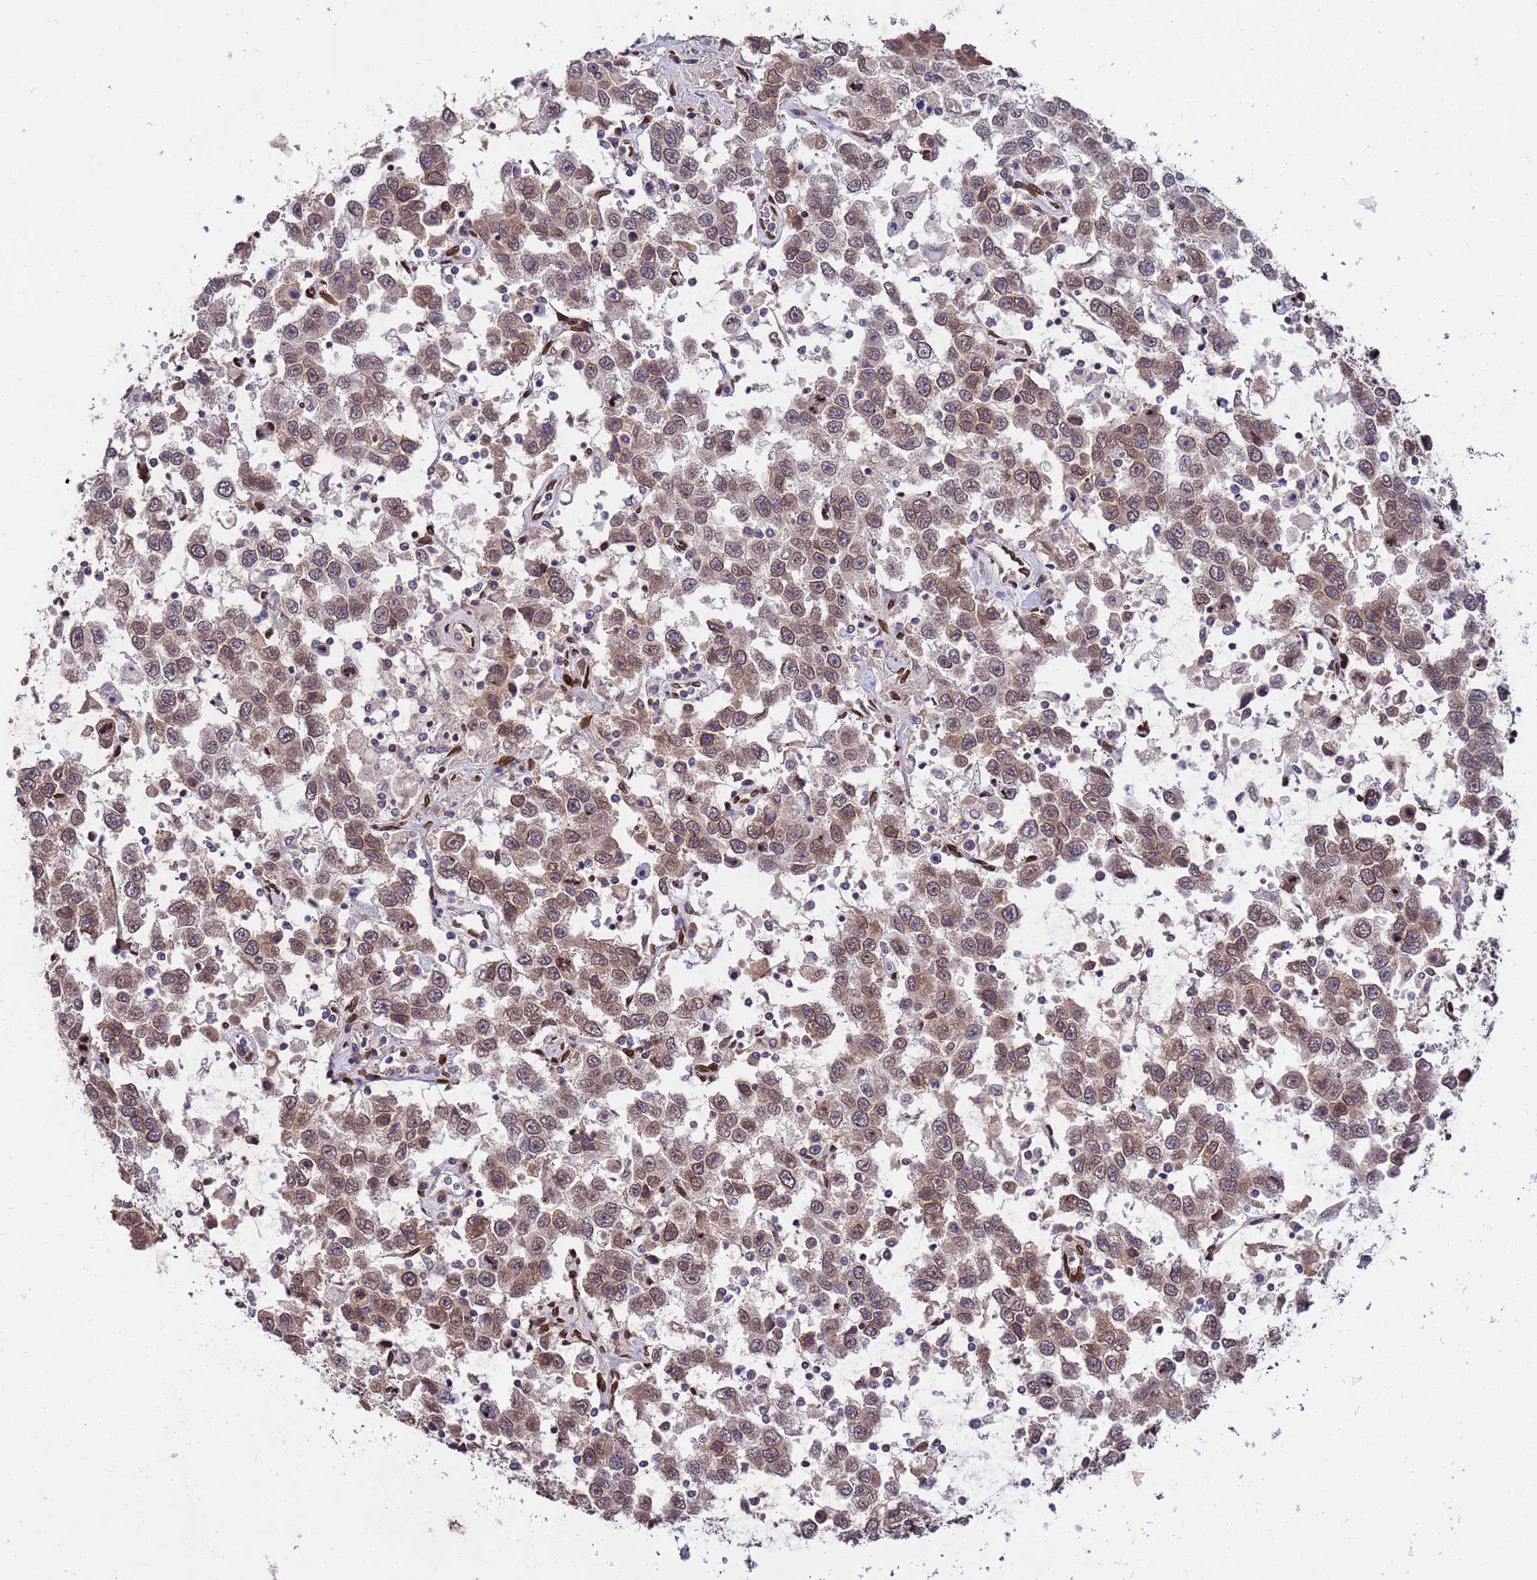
{"staining": {"intensity": "moderate", "quantity": "25%-75%", "location": "cytoplasmic/membranous,nuclear"}, "tissue": "testis cancer", "cell_type": "Tumor cells", "image_type": "cancer", "snomed": [{"axis": "morphology", "description": "Seminoma, NOS"}, {"axis": "topography", "description": "Testis"}], "caption": "Protein positivity by IHC reveals moderate cytoplasmic/membranous and nuclear expression in approximately 25%-75% of tumor cells in testis cancer.", "gene": "GPR135", "patient": {"sex": "male", "age": 41}}